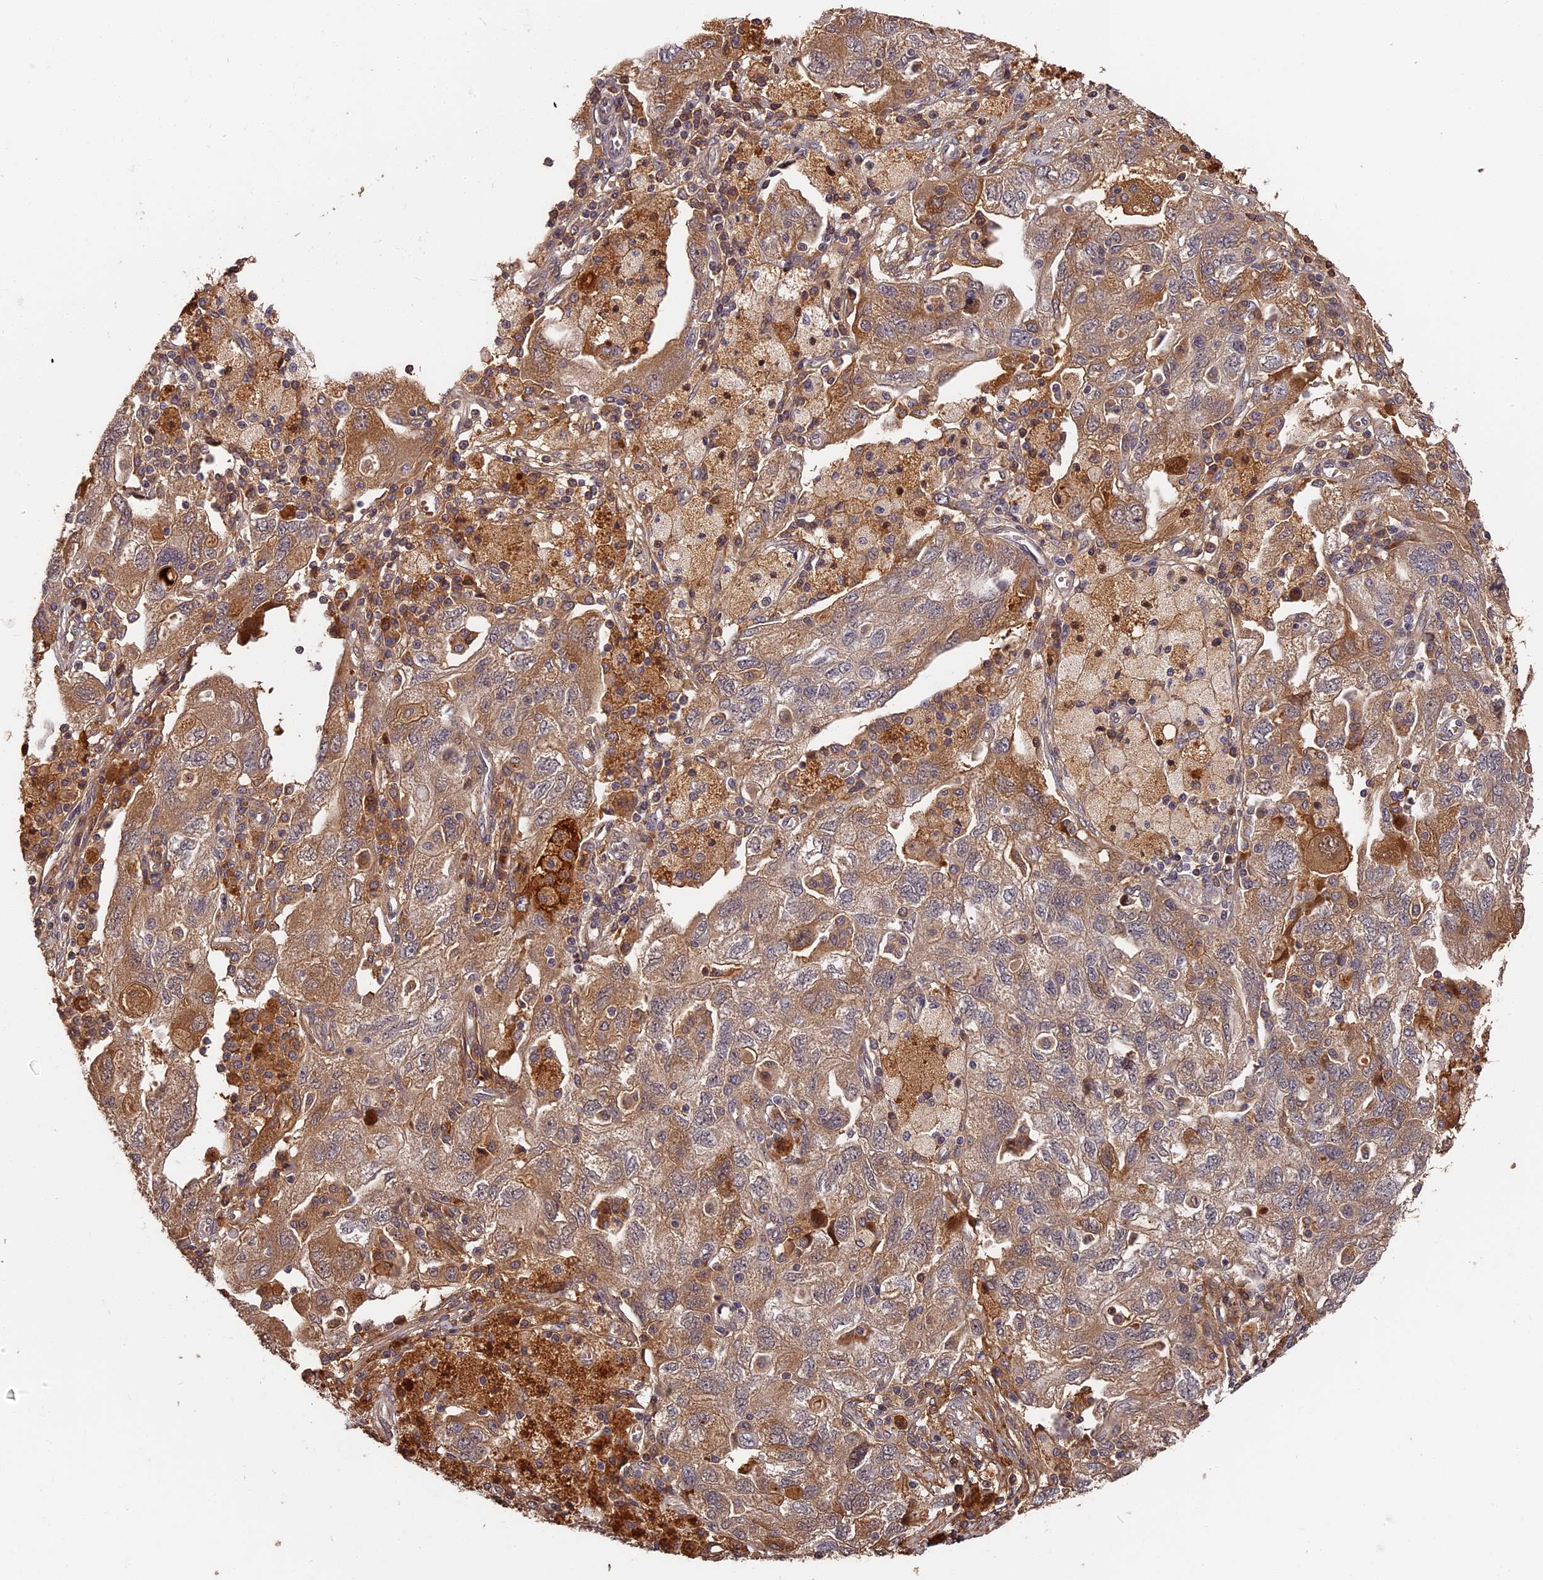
{"staining": {"intensity": "moderate", "quantity": ">75%", "location": "cytoplasmic/membranous"}, "tissue": "ovarian cancer", "cell_type": "Tumor cells", "image_type": "cancer", "snomed": [{"axis": "morphology", "description": "Carcinoma, NOS"}, {"axis": "morphology", "description": "Cystadenocarcinoma, serous, NOS"}, {"axis": "topography", "description": "Ovary"}], "caption": "A brown stain labels moderate cytoplasmic/membranous positivity of a protein in ovarian cancer (carcinoma) tumor cells.", "gene": "ITIH1", "patient": {"sex": "female", "age": 69}}